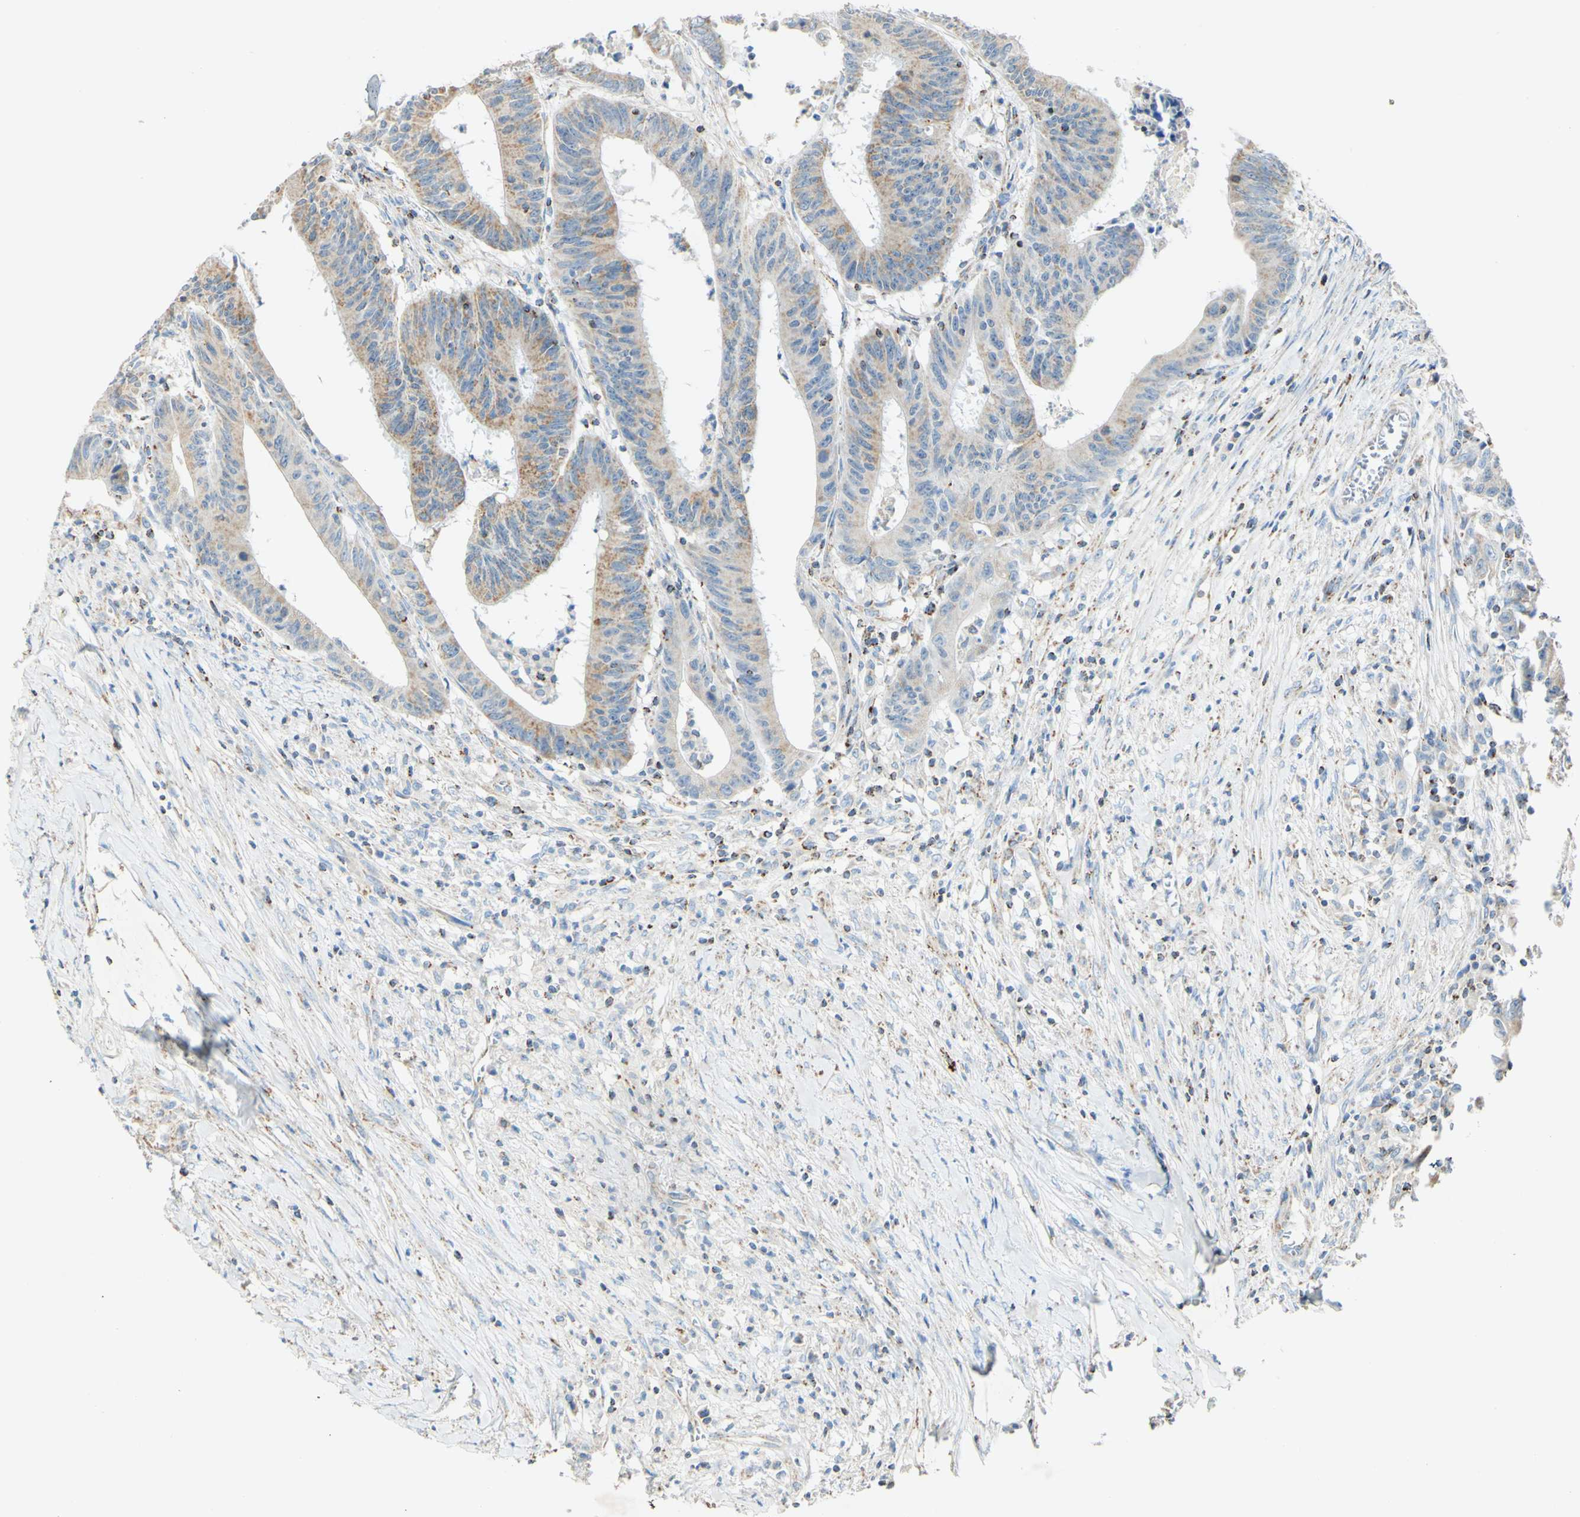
{"staining": {"intensity": "weak", "quantity": "25%-75%", "location": "cytoplasmic/membranous"}, "tissue": "colorectal cancer", "cell_type": "Tumor cells", "image_type": "cancer", "snomed": [{"axis": "morphology", "description": "Adenocarcinoma, NOS"}, {"axis": "topography", "description": "Colon"}], "caption": "A histopathology image of human colorectal adenocarcinoma stained for a protein displays weak cytoplasmic/membranous brown staining in tumor cells.", "gene": "OXCT1", "patient": {"sex": "male", "age": 45}}